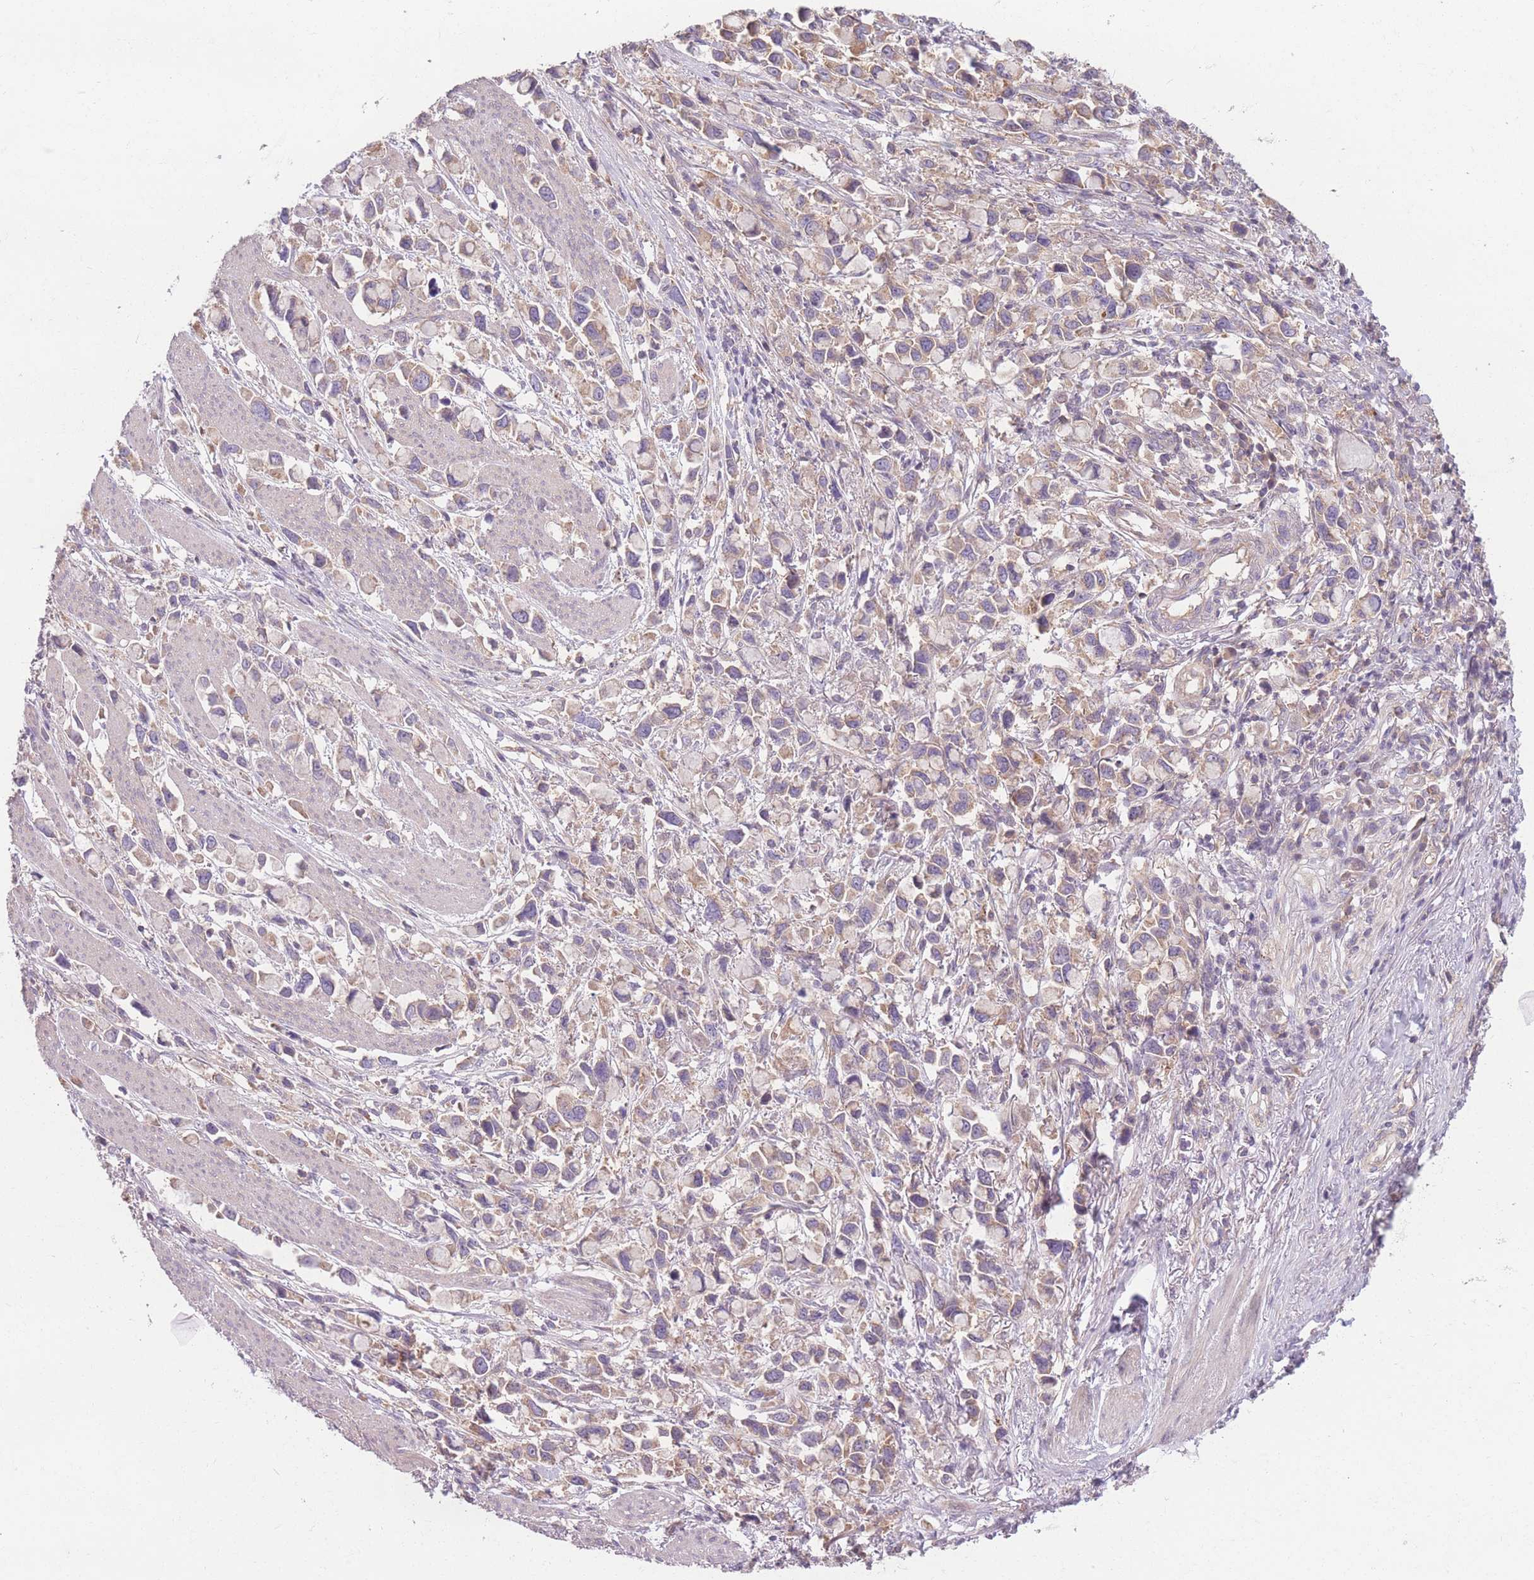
{"staining": {"intensity": "moderate", "quantity": "25%-75%", "location": "cytoplasmic/membranous"}, "tissue": "stomach cancer", "cell_type": "Tumor cells", "image_type": "cancer", "snomed": [{"axis": "morphology", "description": "Adenocarcinoma, NOS"}, {"axis": "topography", "description": "Stomach"}], "caption": "Stomach adenocarcinoma stained with DAB (3,3'-diaminobenzidine) immunohistochemistry displays medium levels of moderate cytoplasmic/membranous staining in about 25%-75% of tumor cells.", "gene": "WASHC2A", "patient": {"sex": "female", "age": 81}}